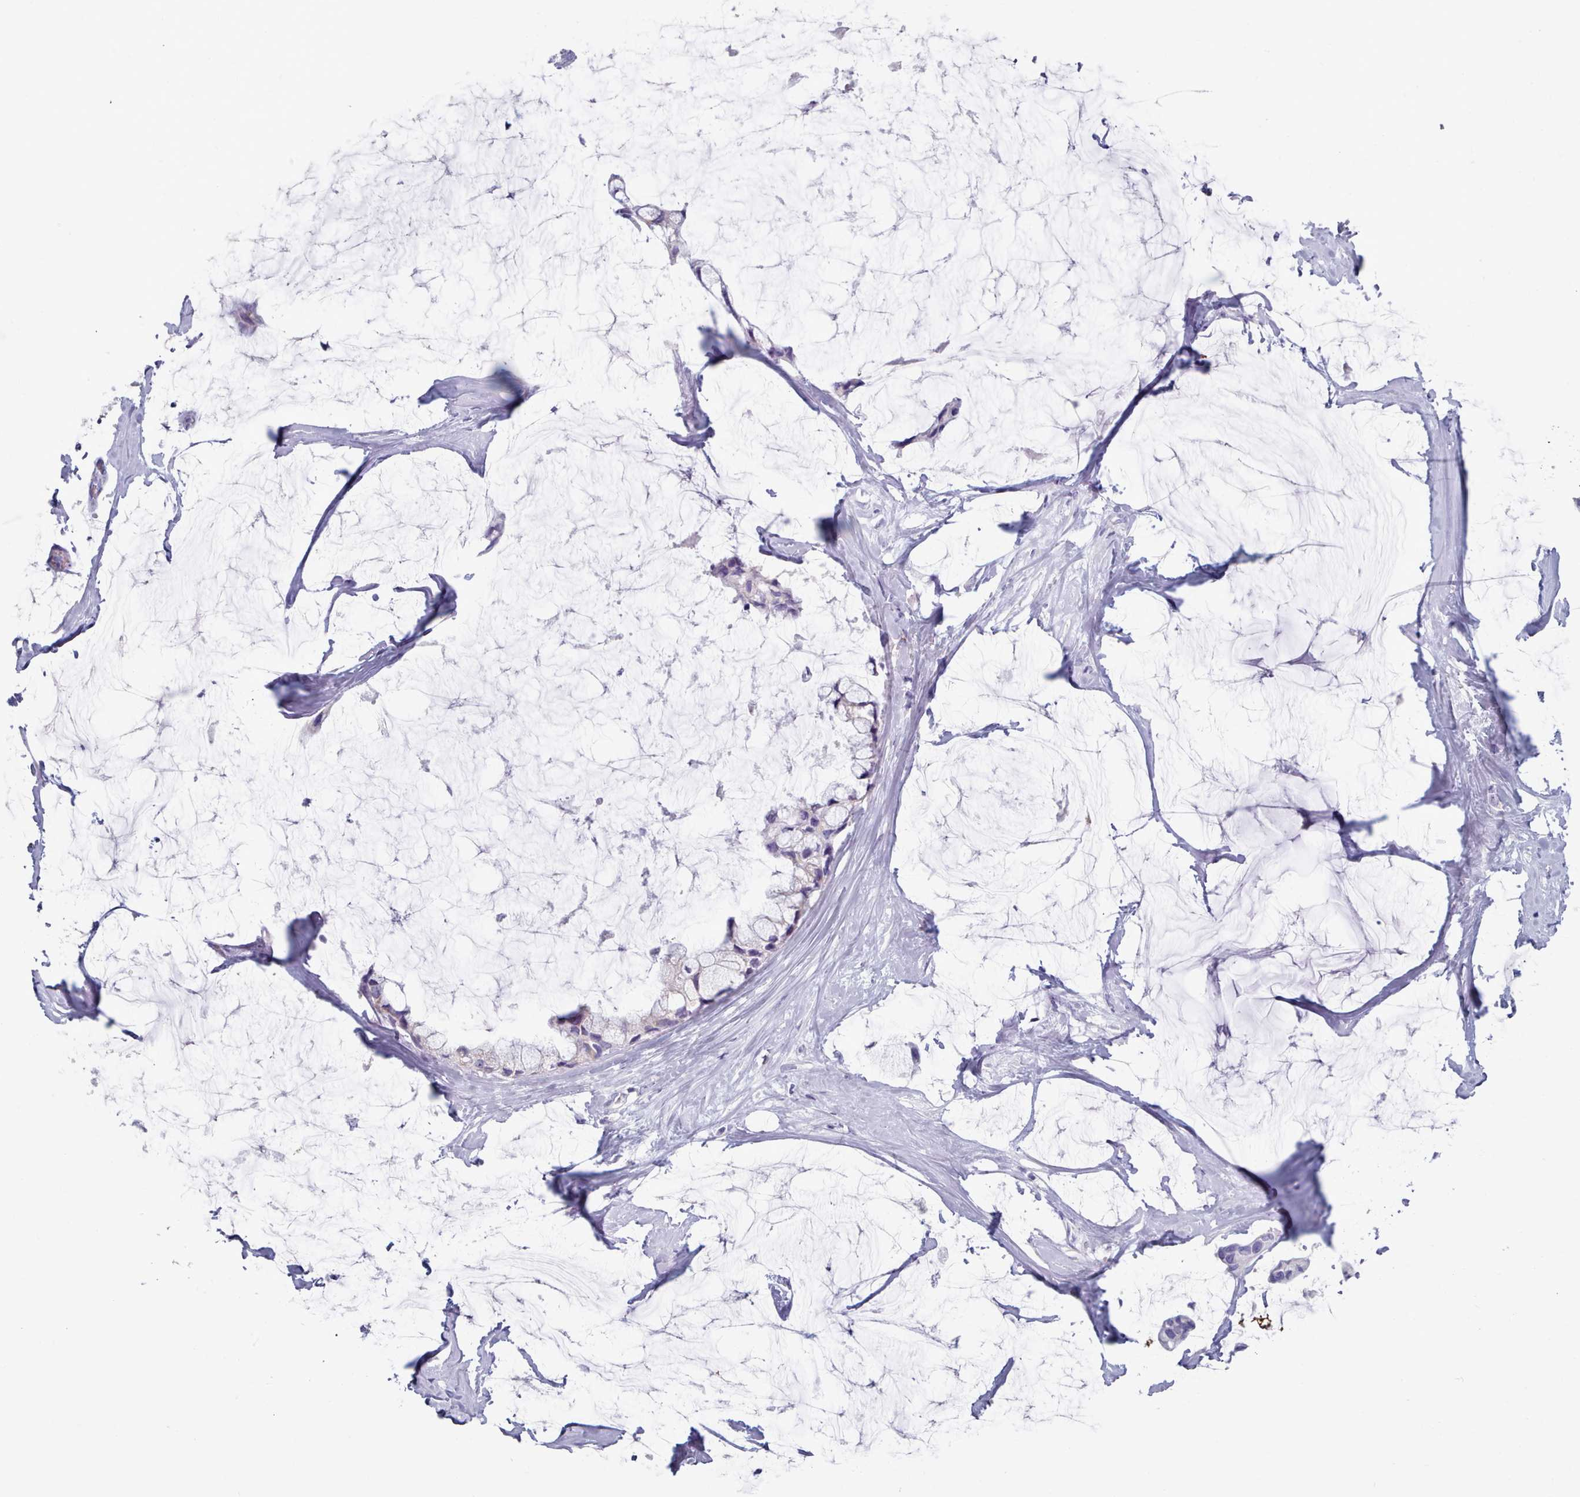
{"staining": {"intensity": "negative", "quantity": "none", "location": "none"}, "tissue": "ovarian cancer", "cell_type": "Tumor cells", "image_type": "cancer", "snomed": [{"axis": "morphology", "description": "Cystadenocarcinoma, mucinous, NOS"}, {"axis": "topography", "description": "Ovary"}], "caption": "Immunohistochemical staining of human ovarian cancer demonstrates no significant positivity in tumor cells. Nuclei are stained in blue.", "gene": "HAO1", "patient": {"sex": "female", "age": 39}}